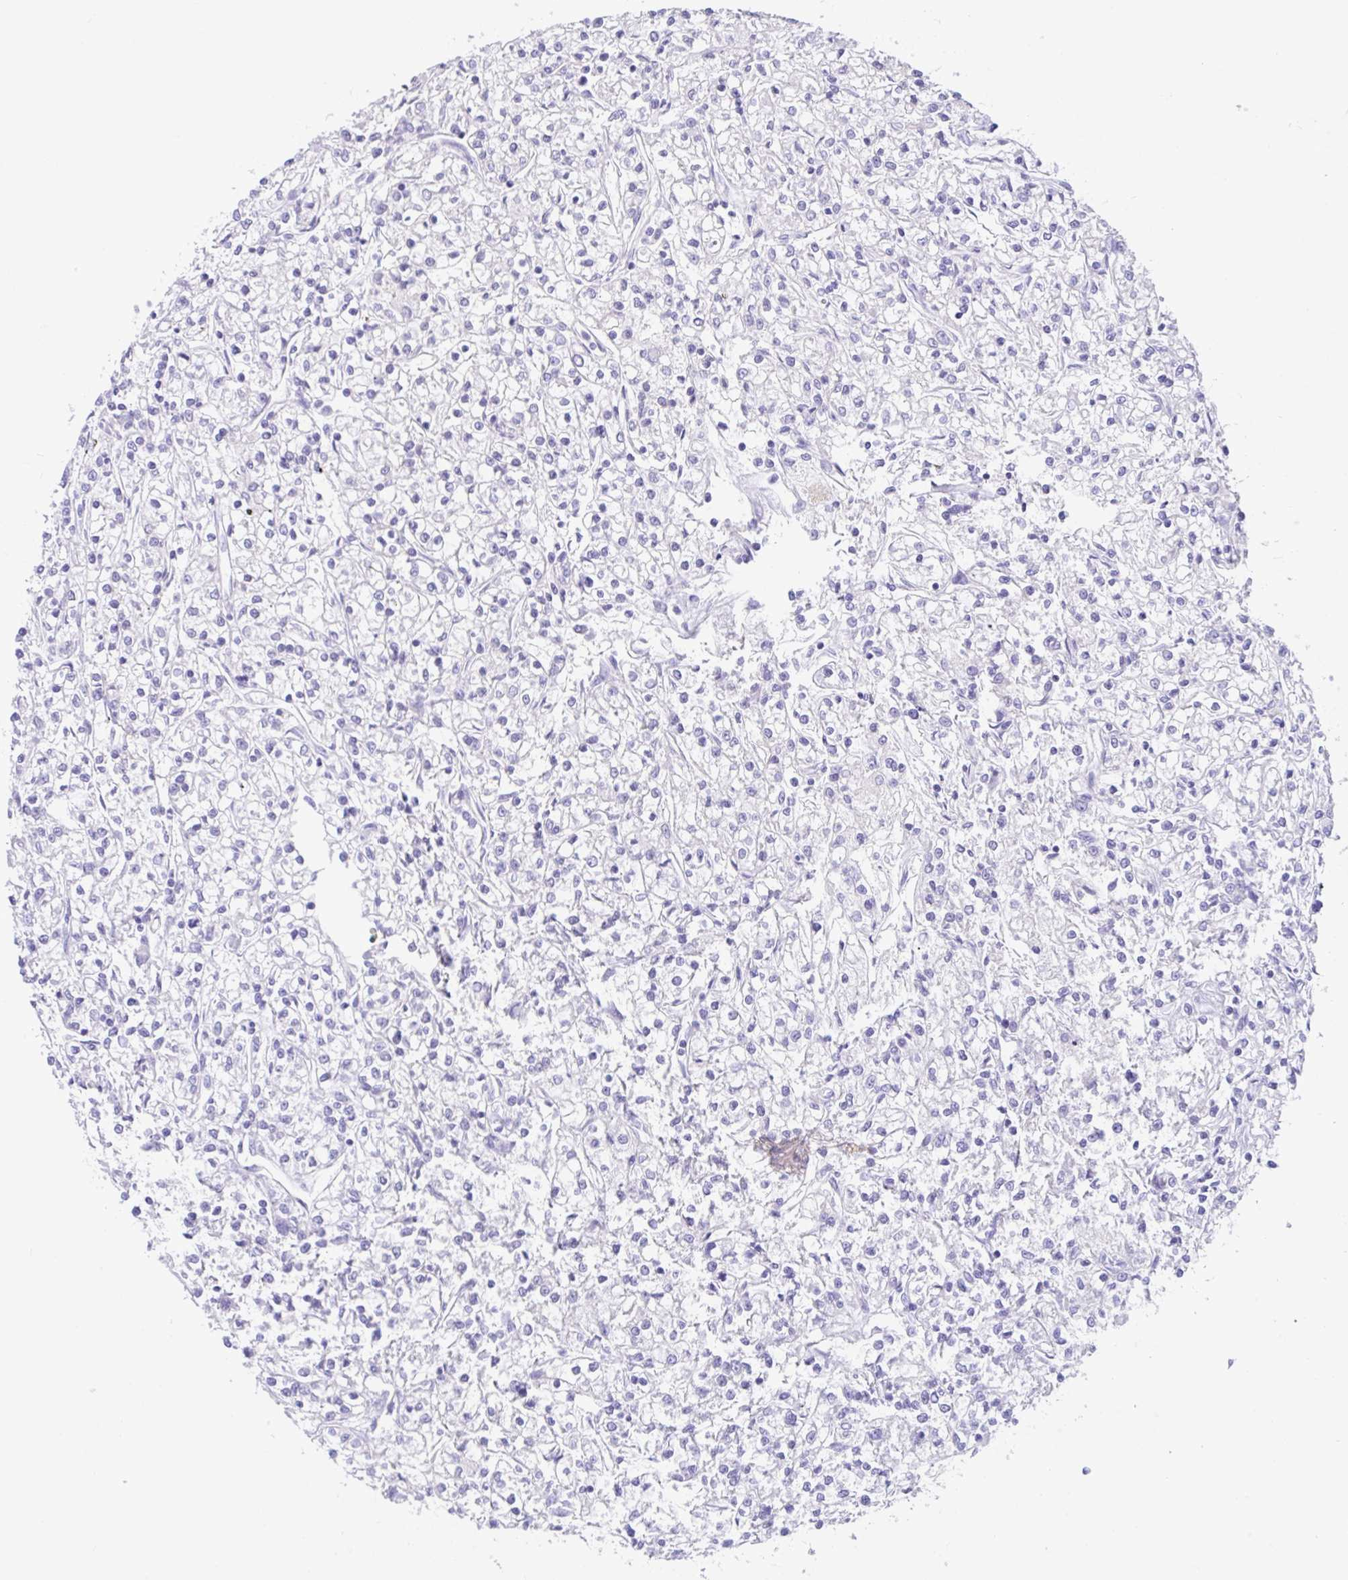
{"staining": {"intensity": "negative", "quantity": "none", "location": "none"}, "tissue": "renal cancer", "cell_type": "Tumor cells", "image_type": "cancer", "snomed": [{"axis": "morphology", "description": "Adenocarcinoma, NOS"}, {"axis": "topography", "description": "Kidney"}], "caption": "Immunohistochemical staining of renal adenocarcinoma shows no significant staining in tumor cells. The staining was performed using DAB (3,3'-diaminobenzidine) to visualize the protein expression in brown, while the nuclei were stained in blue with hematoxylin (Magnification: 20x).", "gene": "CCSAP", "patient": {"sex": "female", "age": 59}}